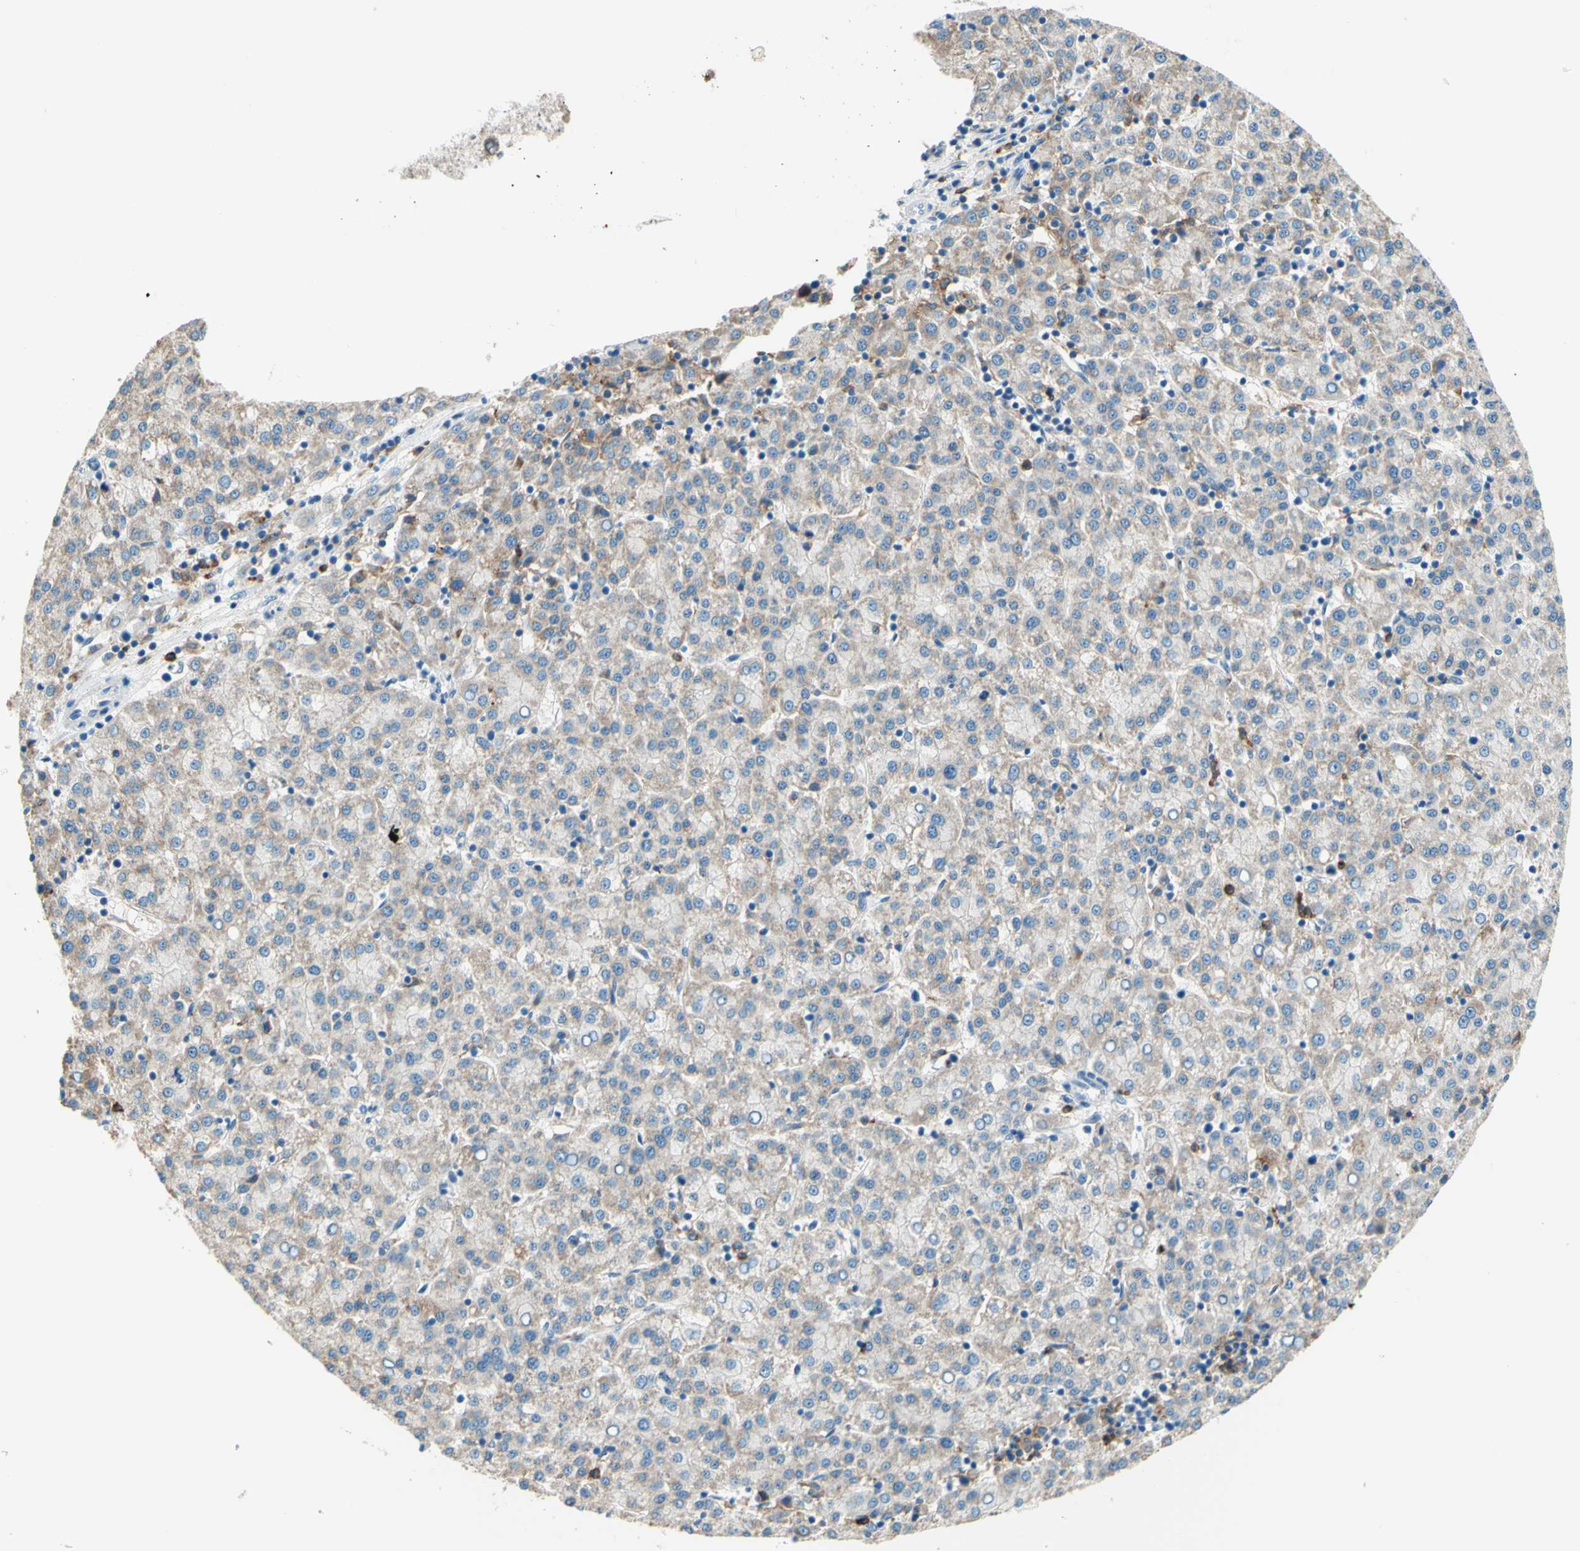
{"staining": {"intensity": "weak", "quantity": "<25%", "location": "cytoplasmic/membranous"}, "tissue": "liver cancer", "cell_type": "Tumor cells", "image_type": "cancer", "snomed": [{"axis": "morphology", "description": "Carcinoma, Hepatocellular, NOS"}, {"axis": "topography", "description": "Liver"}], "caption": "A photomicrograph of hepatocellular carcinoma (liver) stained for a protein demonstrates no brown staining in tumor cells.", "gene": "SIGLEC9", "patient": {"sex": "female", "age": 58}}